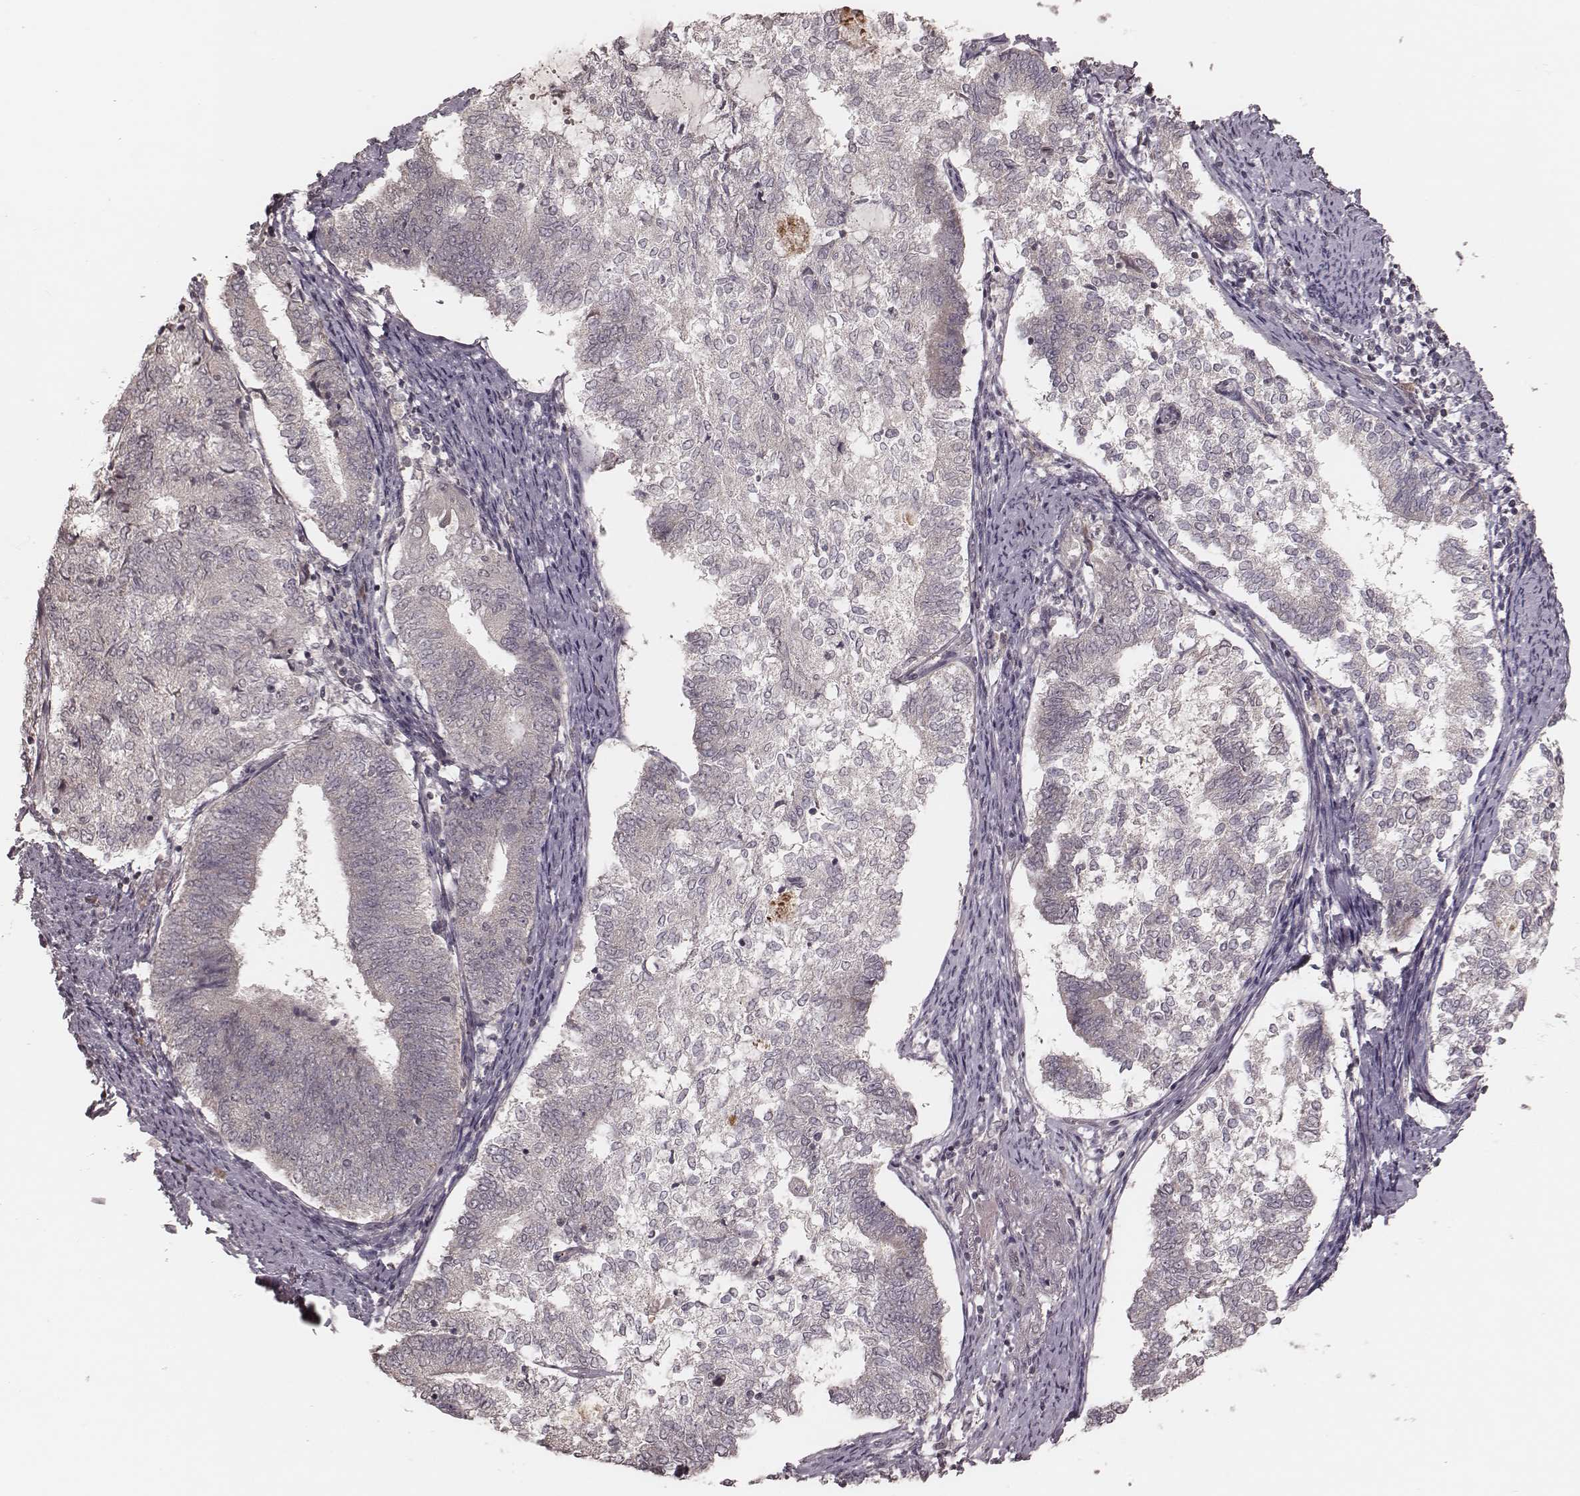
{"staining": {"intensity": "negative", "quantity": "none", "location": "none"}, "tissue": "endometrial cancer", "cell_type": "Tumor cells", "image_type": "cancer", "snomed": [{"axis": "morphology", "description": "Adenocarcinoma, NOS"}, {"axis": "topography", "description": "Endometrium"}], "caption": "An image of endometrial cancer (adenocarcinoma) stained for a protein displays no brown staining in tumor cells. (Brightfield microscopy of DAB immunohistochemistry at high magnification).", "gene": "IL5", "patient": {"sex": "female", "age": 65}}